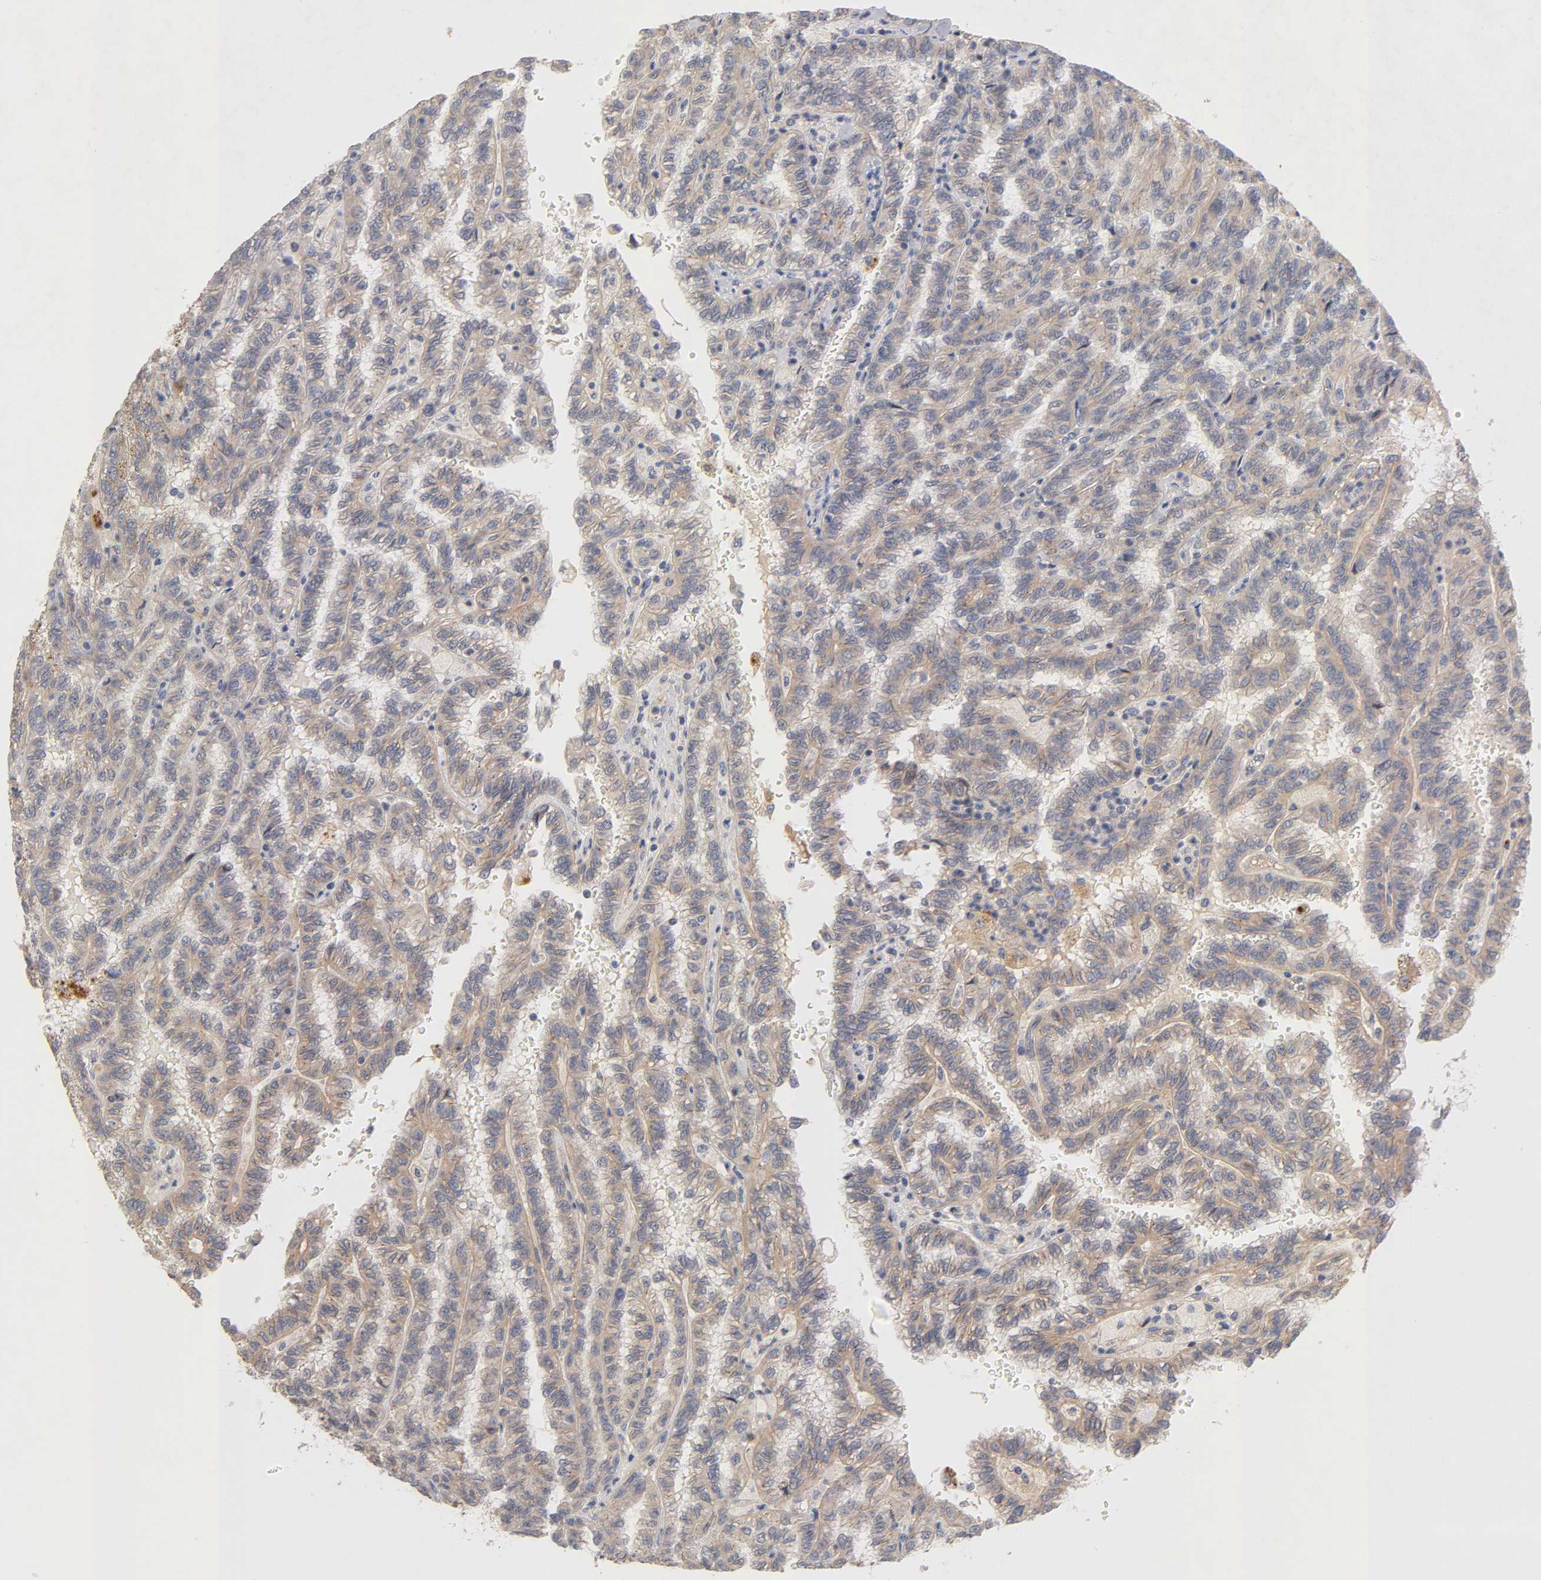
{"staining": {"intensity": "moderate", "quantity": ">75%", "location": "cytoplasmic/membranous"}, "tissue": "renal cancer", "cell_type": "Tumor cells", "image_type": "cancer", "snomed": [{"axis": "morphology", "description": "Inflammation, NOS"}, {"axis": "morphology", "description": "Adenocarcinoma, NOS"}, {"axis": "topography", "description": "Kidney"}], "caption": "Tumor cells reveal medium levels of moderate cytoplasmic/membranous staining in about >75% of cells in adenocarcinoma (renal).", "gene": "PDZD11", "patient": {"sex": "male", "age": 68}}